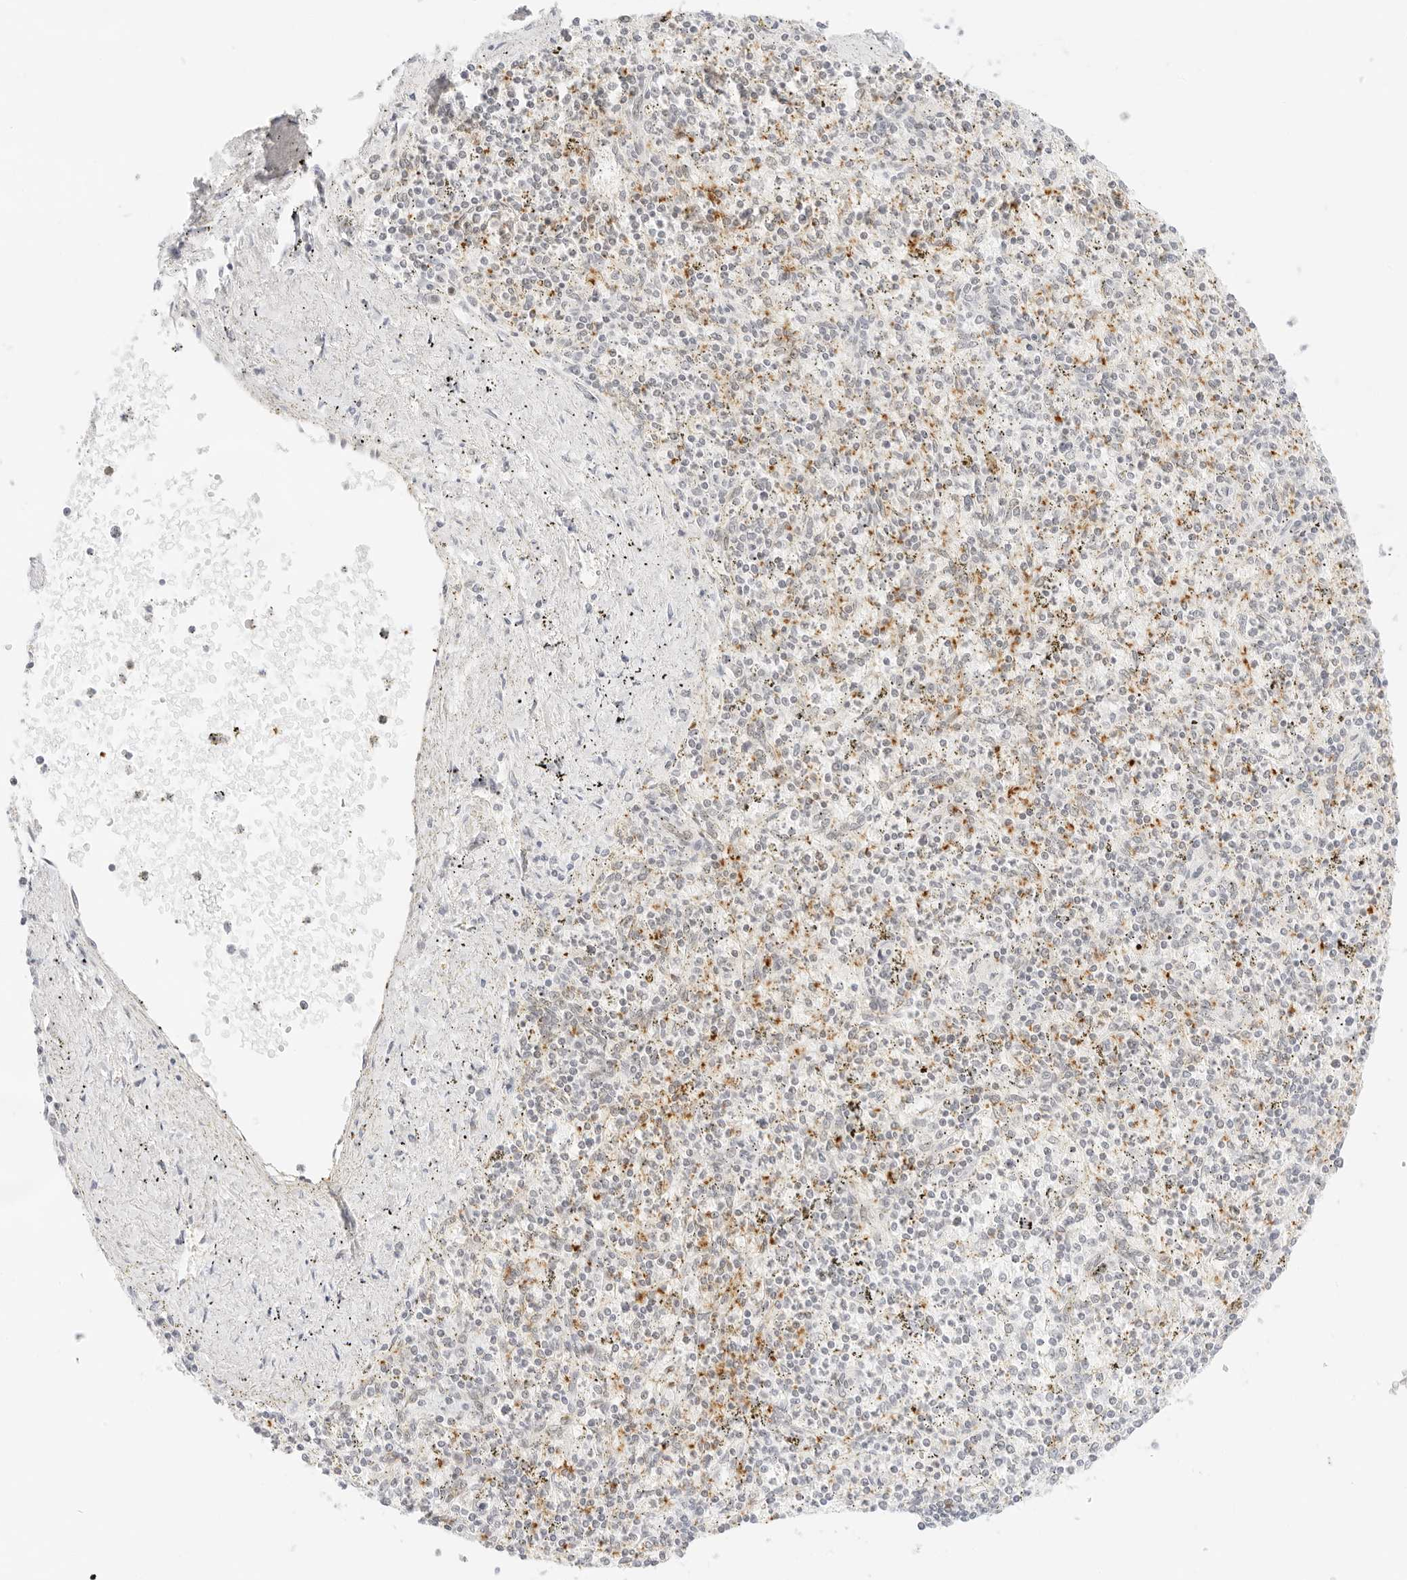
{"staining": {"intensity": "moderate", "quantity": "<25%", "location": "cytoplasmic/membranous"}, "tissue": "spleen", "cell_type": "Cells in red pulp", "image_type": "normal", "snomed": [{"axis": "morphology", "description": "Normal tissue, NOS"}, {"axis": "topography", "description": "Spleen"}], "caption": "Cells in red pulp display moderate cytoplasmic/membranous staining in approximately <25% of cells in normal spleen. The protein of interest is stained brown, and the nuclei are stained in blue (DAB (3,3'-diaminobenzidine) IHC with brightfield microscopy, high magnification).", "gene": "GNAS", "patient": {"sex": "male", "age": 72}}